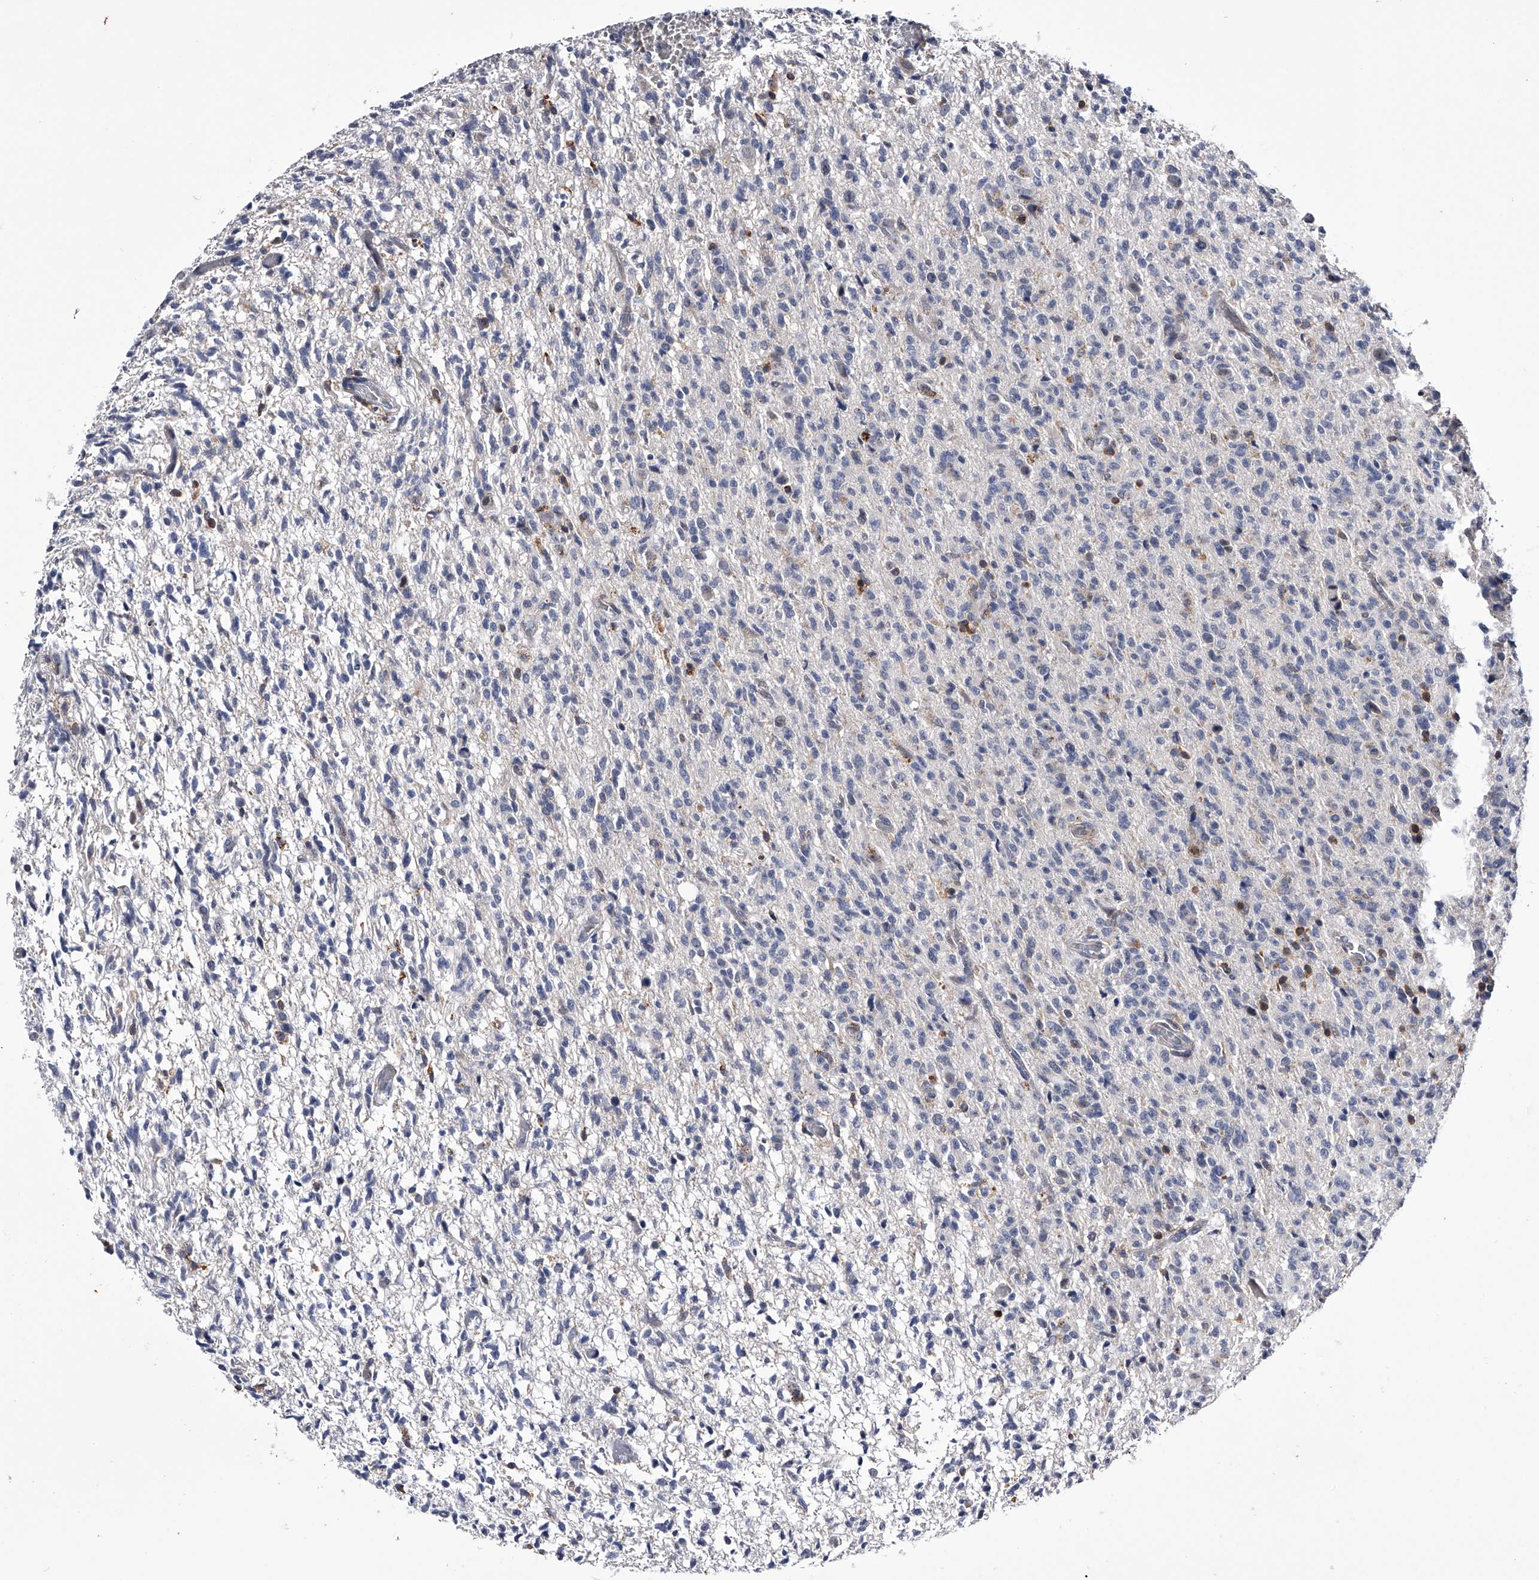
{"staining": {"intensity": "negative", "quantity": "none", "location": "none"}, "tissue": "glioma", "cell_type": "Tumor cells", "image_type": "cancer", "snomed": [{"axis": "morphology", "description": "Glioma, malignant, High grade"}, {"axis": "topography", "description": "Brain"}], "caption": "This is an immunohistochemistry (IHC) micrograph of human malignant glioma (high-grade). There is no staining in tumor cells.", "gene": "PAN3", "patient": {"sex": "female", "age": 57}}